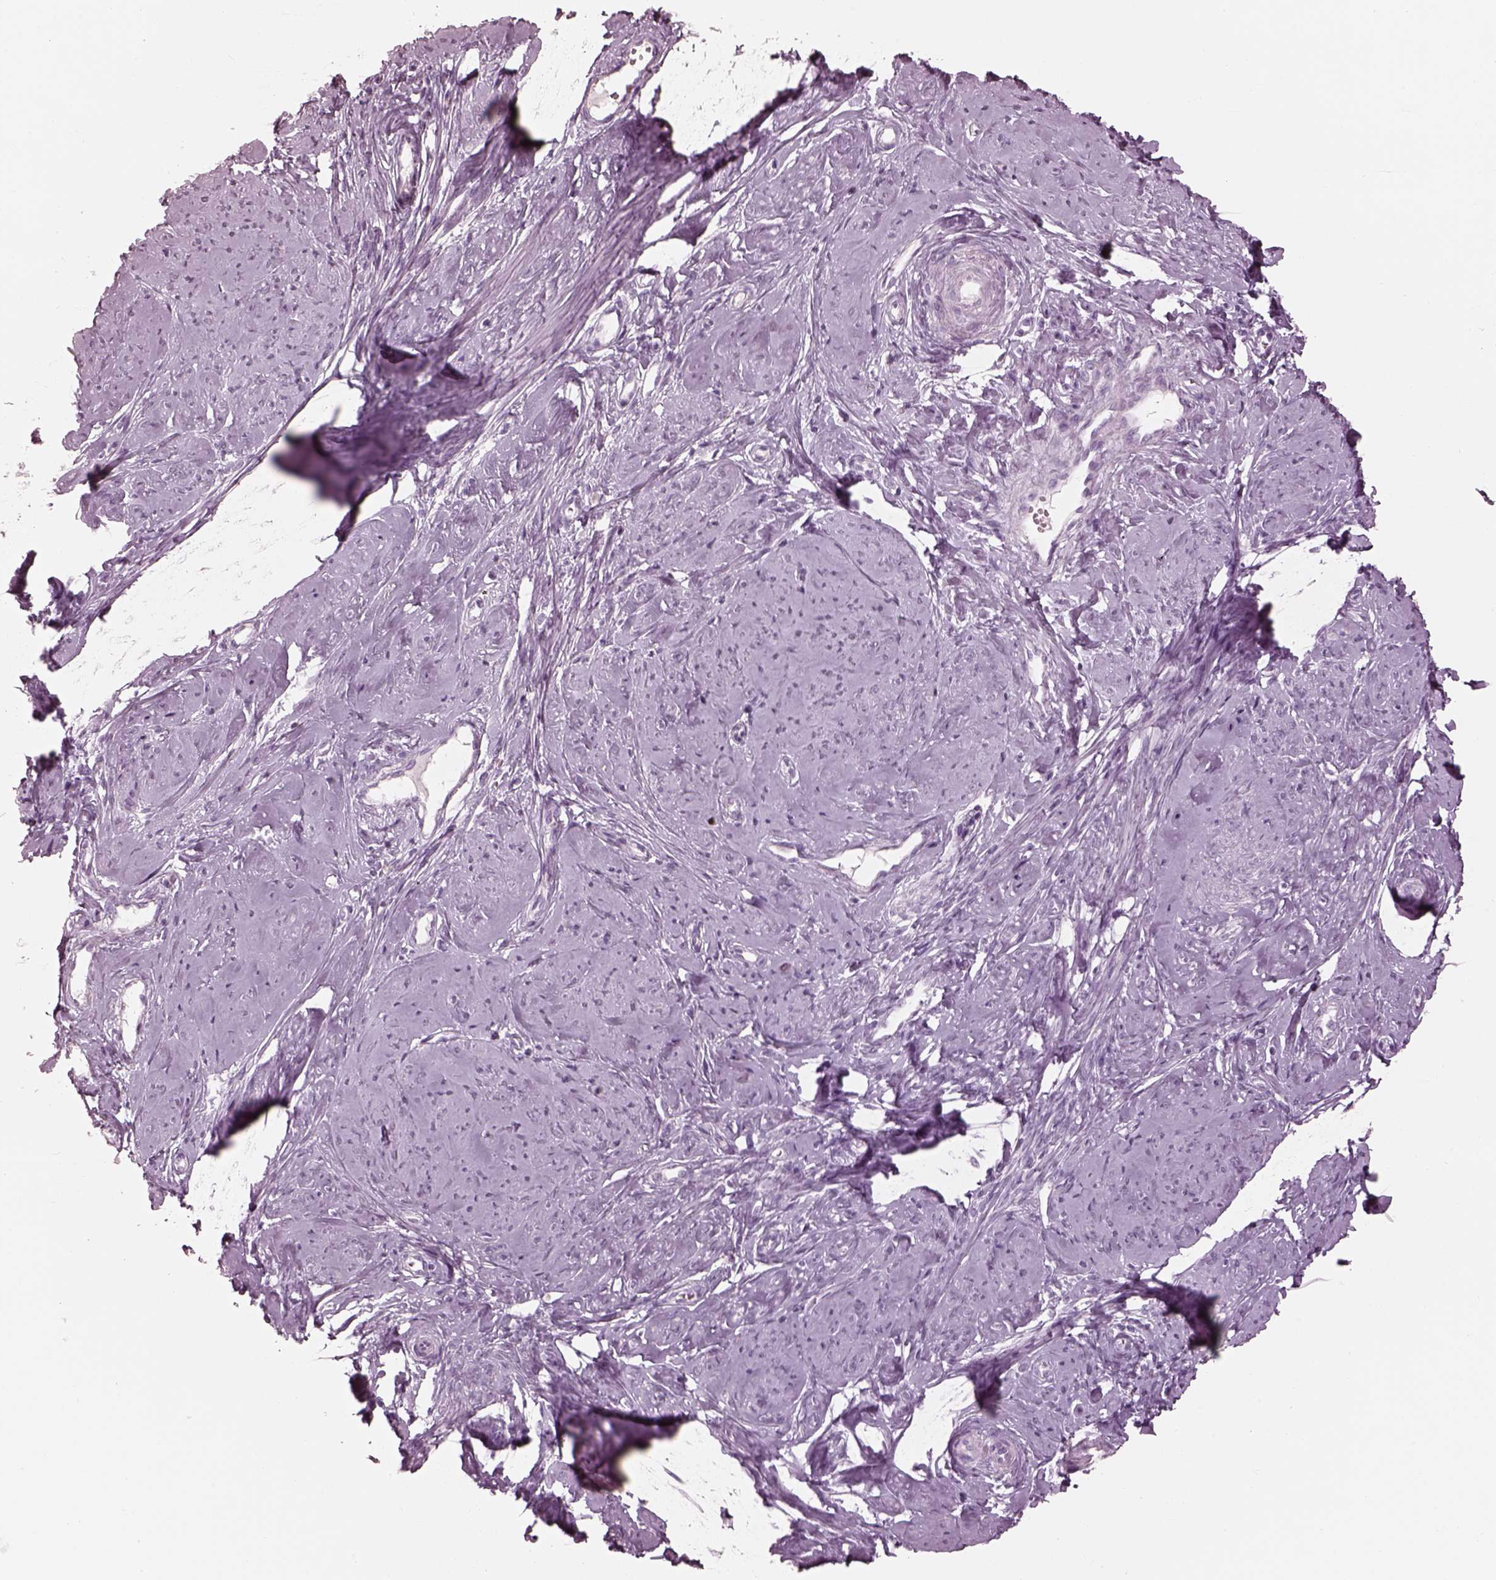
{"staining": {"intensity": "negative", "quantity": "none", "location": "none"}, "tissue": "smooth muscle", "cell_type": "Smooth muscle cells", "image_type": "normal", "snomed": [{"axis": "morphology", "description": "Normal tissue, NOS"}, {"axis": "topography", "description": "Smooth muscle"}], "caption": "Normal smooth muscle was stained to show a protein in brown. There is no significant positivity in smooth muscle cells.", "gene": "KRTAP24", "patient": {"sex": "female", "age": 48}}